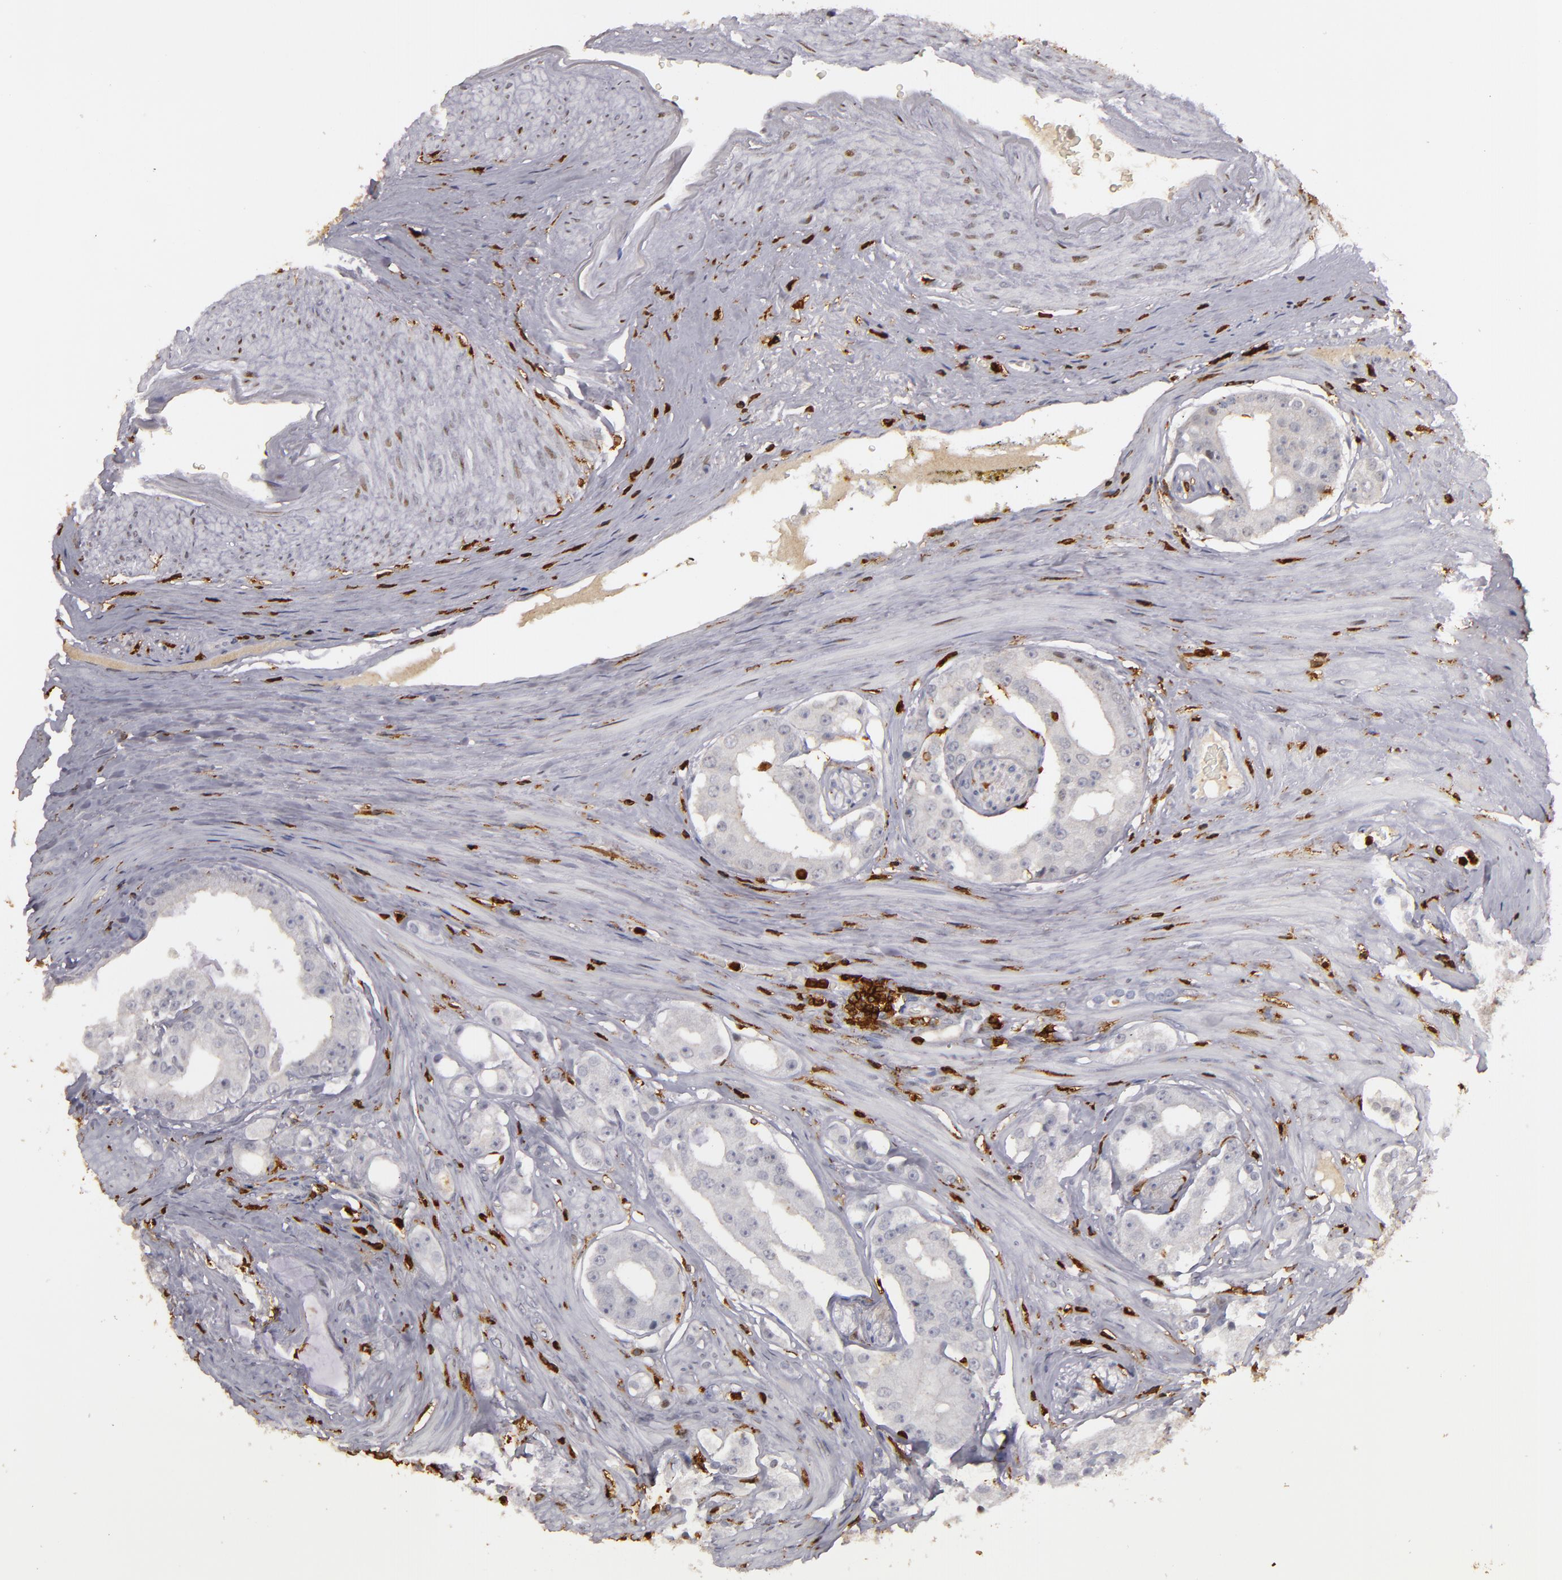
{"staining": {"intensity": "negative", "quantity": "none", "location": "none"}, "tissue": "prostate cancer", "cell_type": "Tumor cells", "image_type": "cancer", "snomed": [{"axis": "morphology", "description": "Adenocarcinoma, High grade"}, {"axis": "topography", "description": "Prostate"}], "caption": "Immunohistochemical staining of human adenocarcinoma (high-grade) (prostate) demonstrates no significant staining in tumor cells.", "gene": "WAS", "patient": {"sex": "male", "age": 68}}